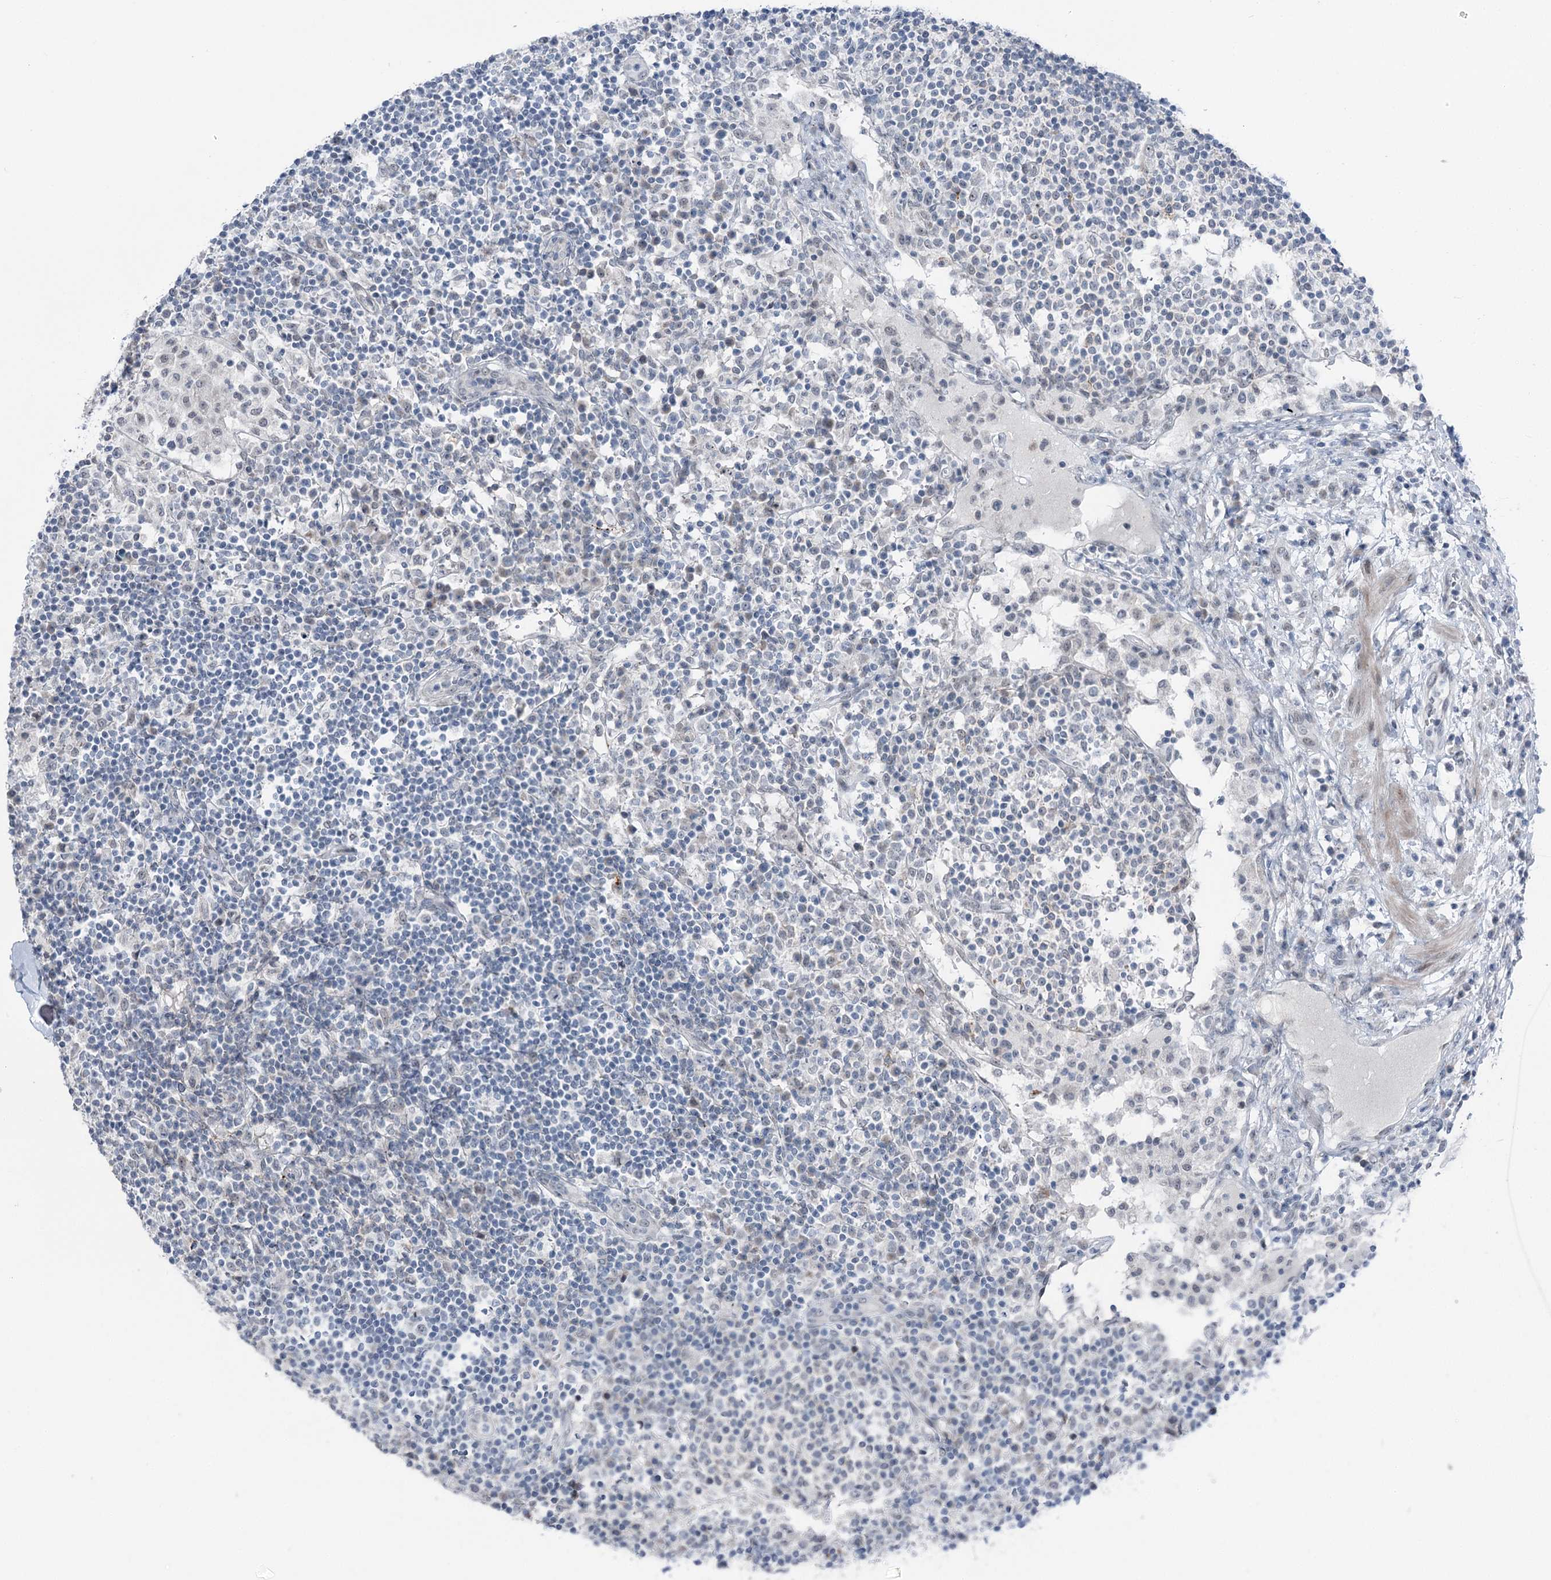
{"staining": {"intensity": "negative", "quantity": "none", "location": "none"}, "tissue": "lymph node", "cell_type": "Germinal center cells", "image_type": "normal", "snomed": [{"axis": "morphology", "description": "Normal tissue, NOS"}, {"axis": "topography", "description": "Lymph node"}], "caption": "A micrograph of human lymph node is negative for staining in germinal center cells. Nuclei are stained in blue.", "gene": "STEEP1", "patient": {"sex": "female", "age": 53}}